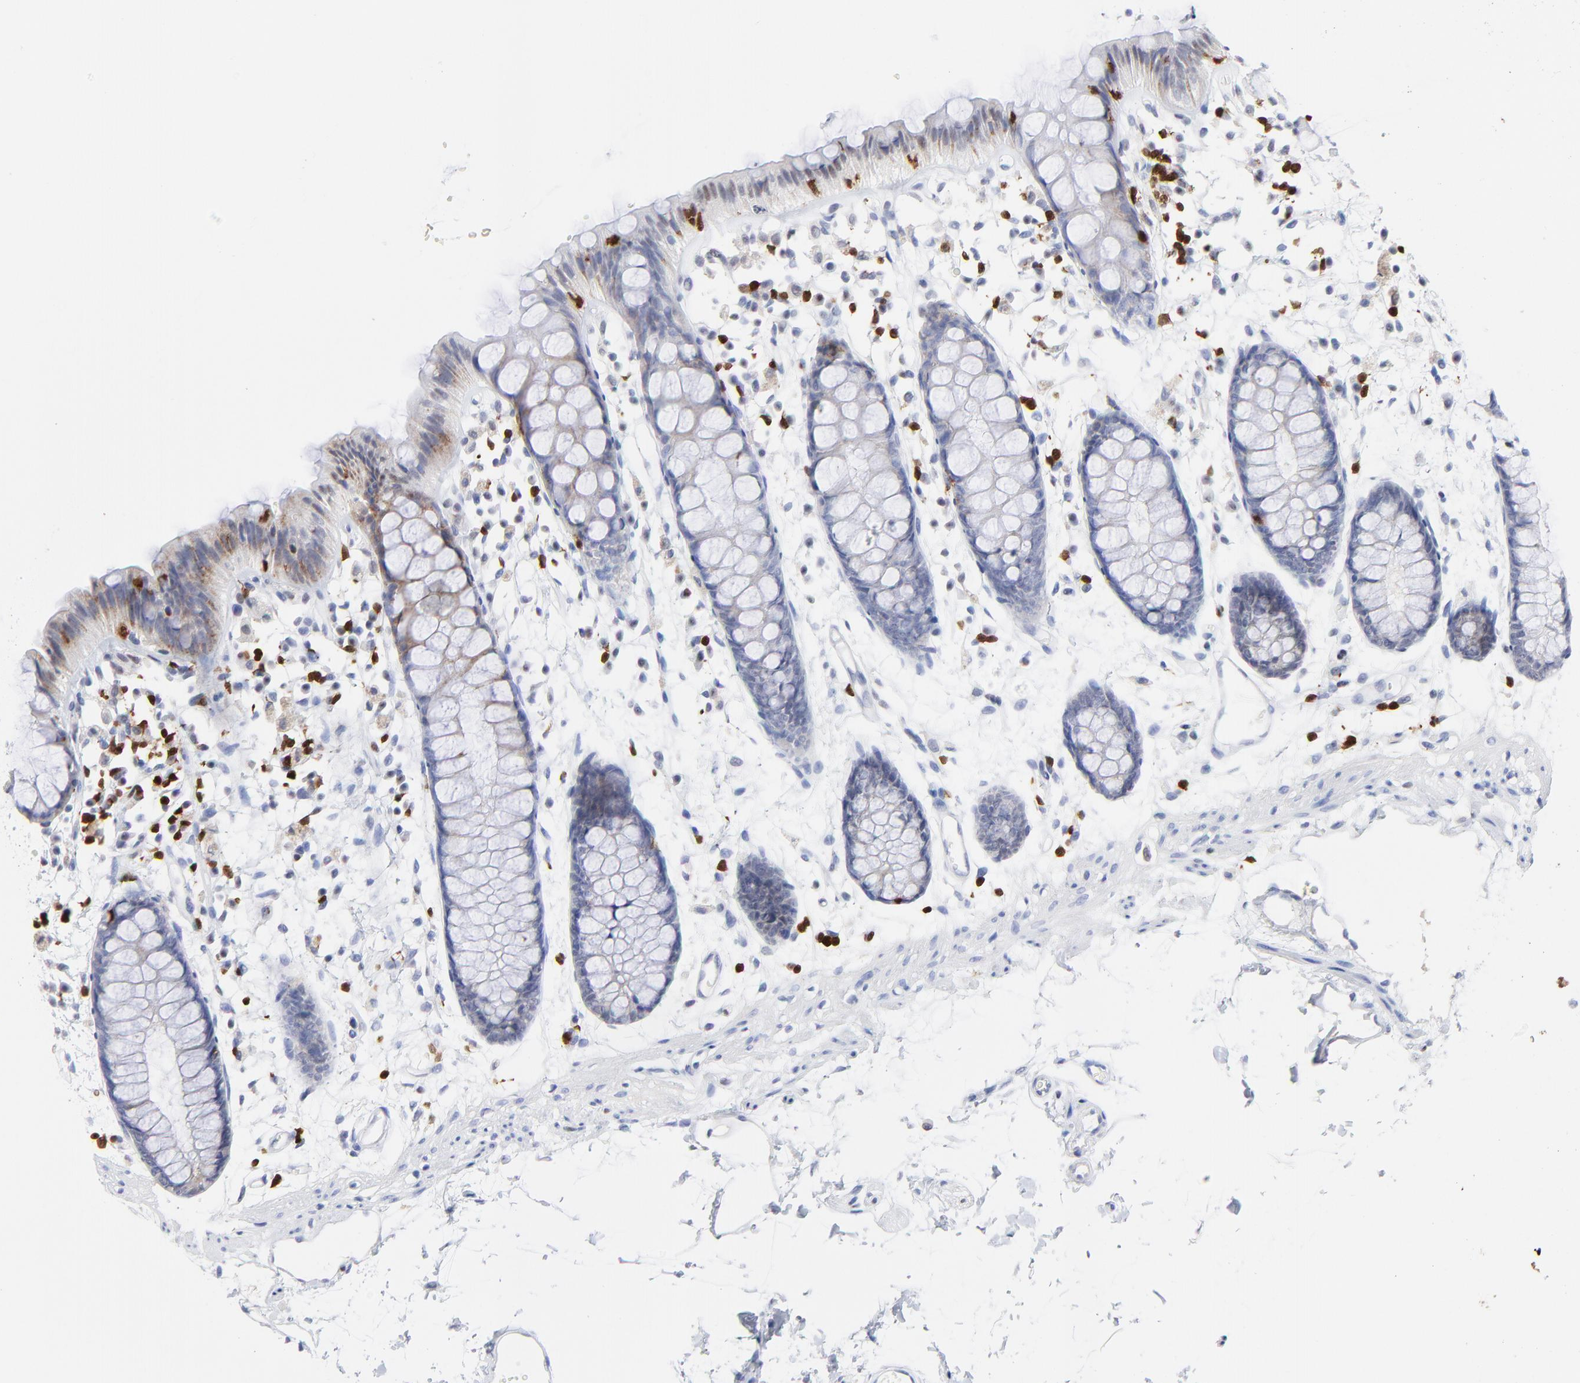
{"staining": {"intensity": "weak", "quantity": "25%-75%", "location": "cytoplasmic/membranous"}, "tissue": "rectum", "cell_type": "Glandular cells", "image_type": "normal", "snomed": [{"axis": "morphology", "description": "Normal tissue, NOS"}, {"axis": "topography", "description": "Rectum"}], "caption": "High-magnification brightfield microscopy of benign rectum stained with DAB (brown) and counterstained with hematoxylin (blue). glandular cells exhibit weak cytoplasmic/membranous expression is present in approximately25%-75% of cells. The staining is performed using DAB brown chromogen to label protein expression. The nuclei are counter-stained blue using hematoxylin.", "gene": "ZAP70", "patient": {"sex": "female", "age": 66}}